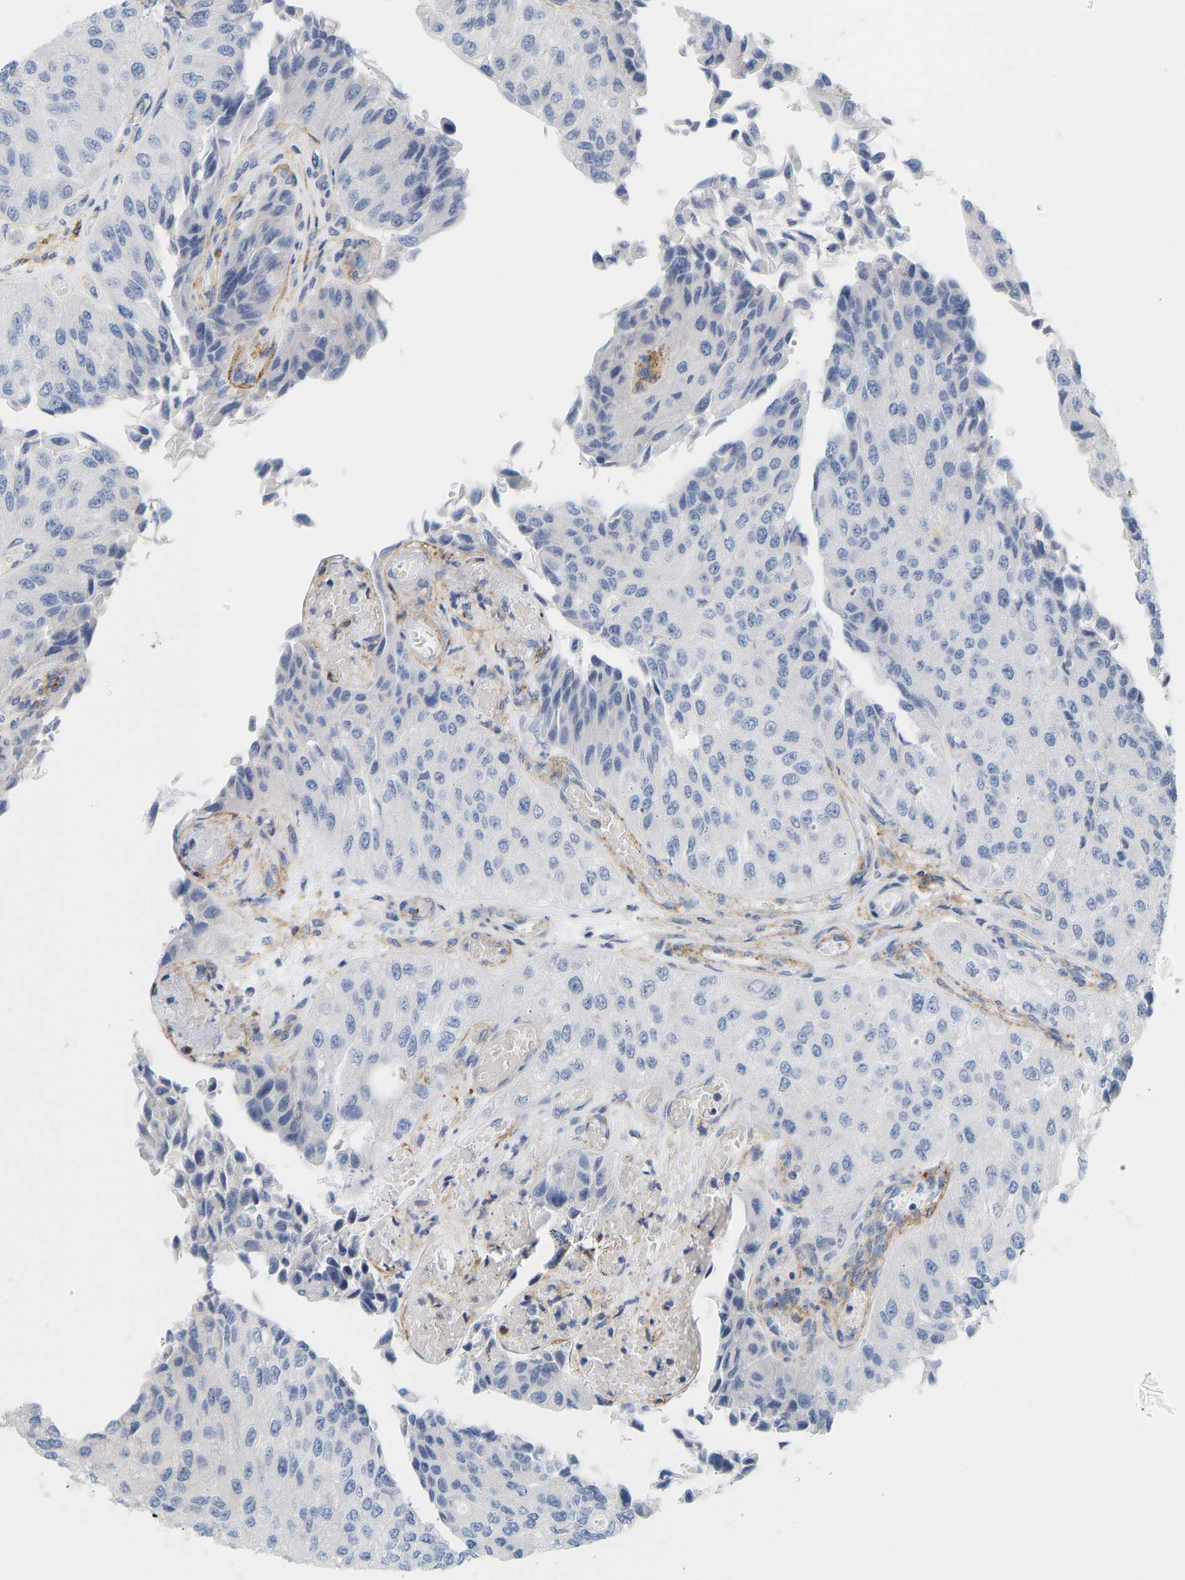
{"staining": {"intensity": "negative", "quantity": "none", "location": "none"}, "tissue": "urothelial cancer", "cell_type": "Tumor cells", "image_type": "cancer", "snomed": [{"axis": "morphology", "description": "Urothelial carcinoma, High grade"}, {"axis": "topography", "description": "Kidney"}, {"axis": "topography", "description": "Urinary bladder"}], "caption": "An IHC micrograph of high-grade urothelial carcinoma is shown. There is no staining in tumor cells of high-grade urothelial carcinoma.", "gene": "BVES", "patient": {"sex": "male", "age": 77}}